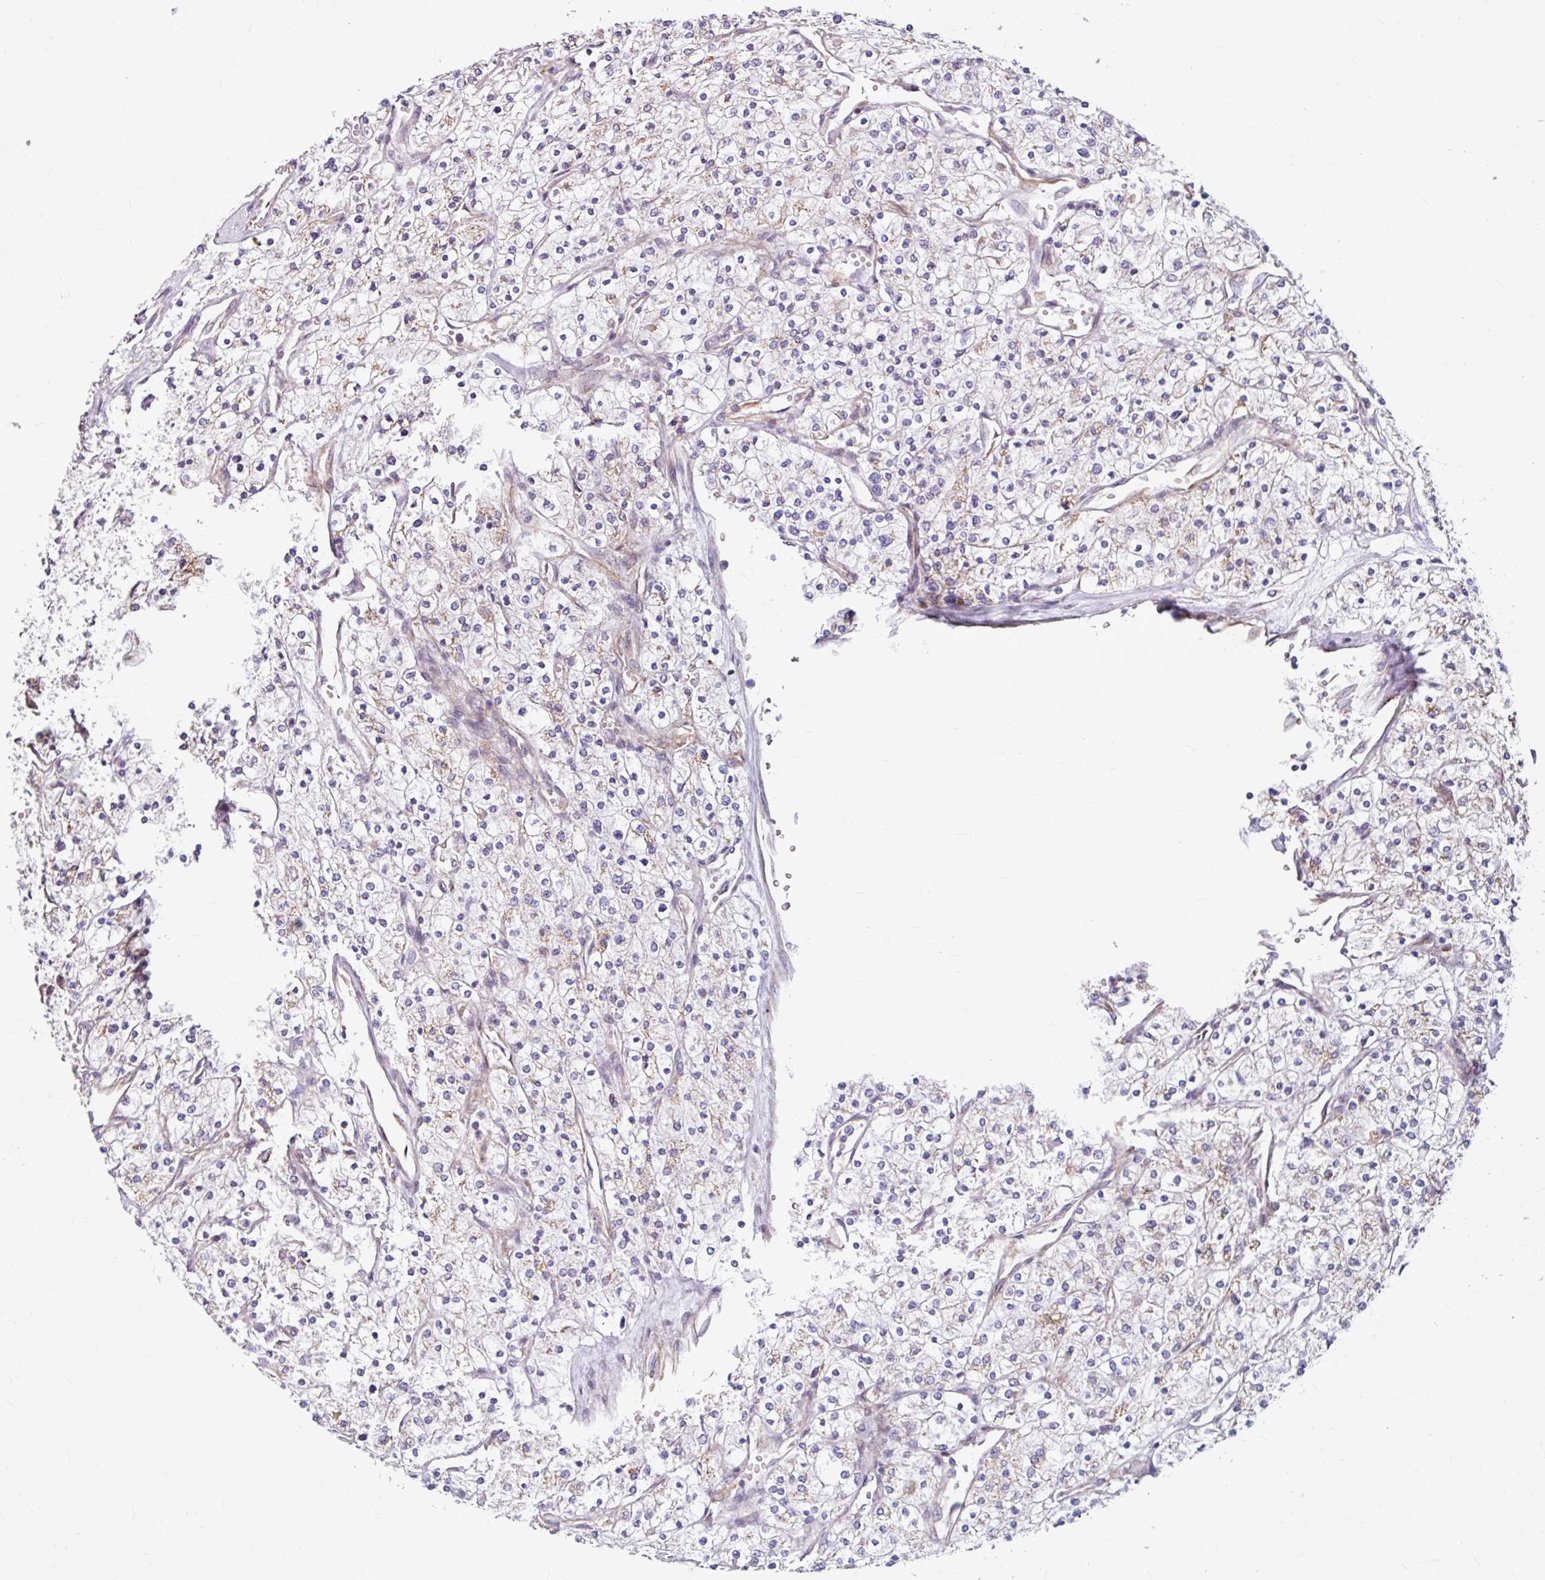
{"staining": {"intensity": "negative", "quantity": "none", "location": "none"}, "tissue": "renal cancer", "cell_type": "Tumor cells", "image_type": "cancer", "snomed": [{"axis": "morphology", "description": "Adenocarcinoma, NOS"}, {"axis": "topography", "description": "Kidney"}], "caption": "Tumor cells are negative for protein expression in human adenocarcinoma (renal). (DAB IHC with hematoxylin counter stain).", "gene": "DAAM2", "patient": {"sex": "male", "age": 80}}